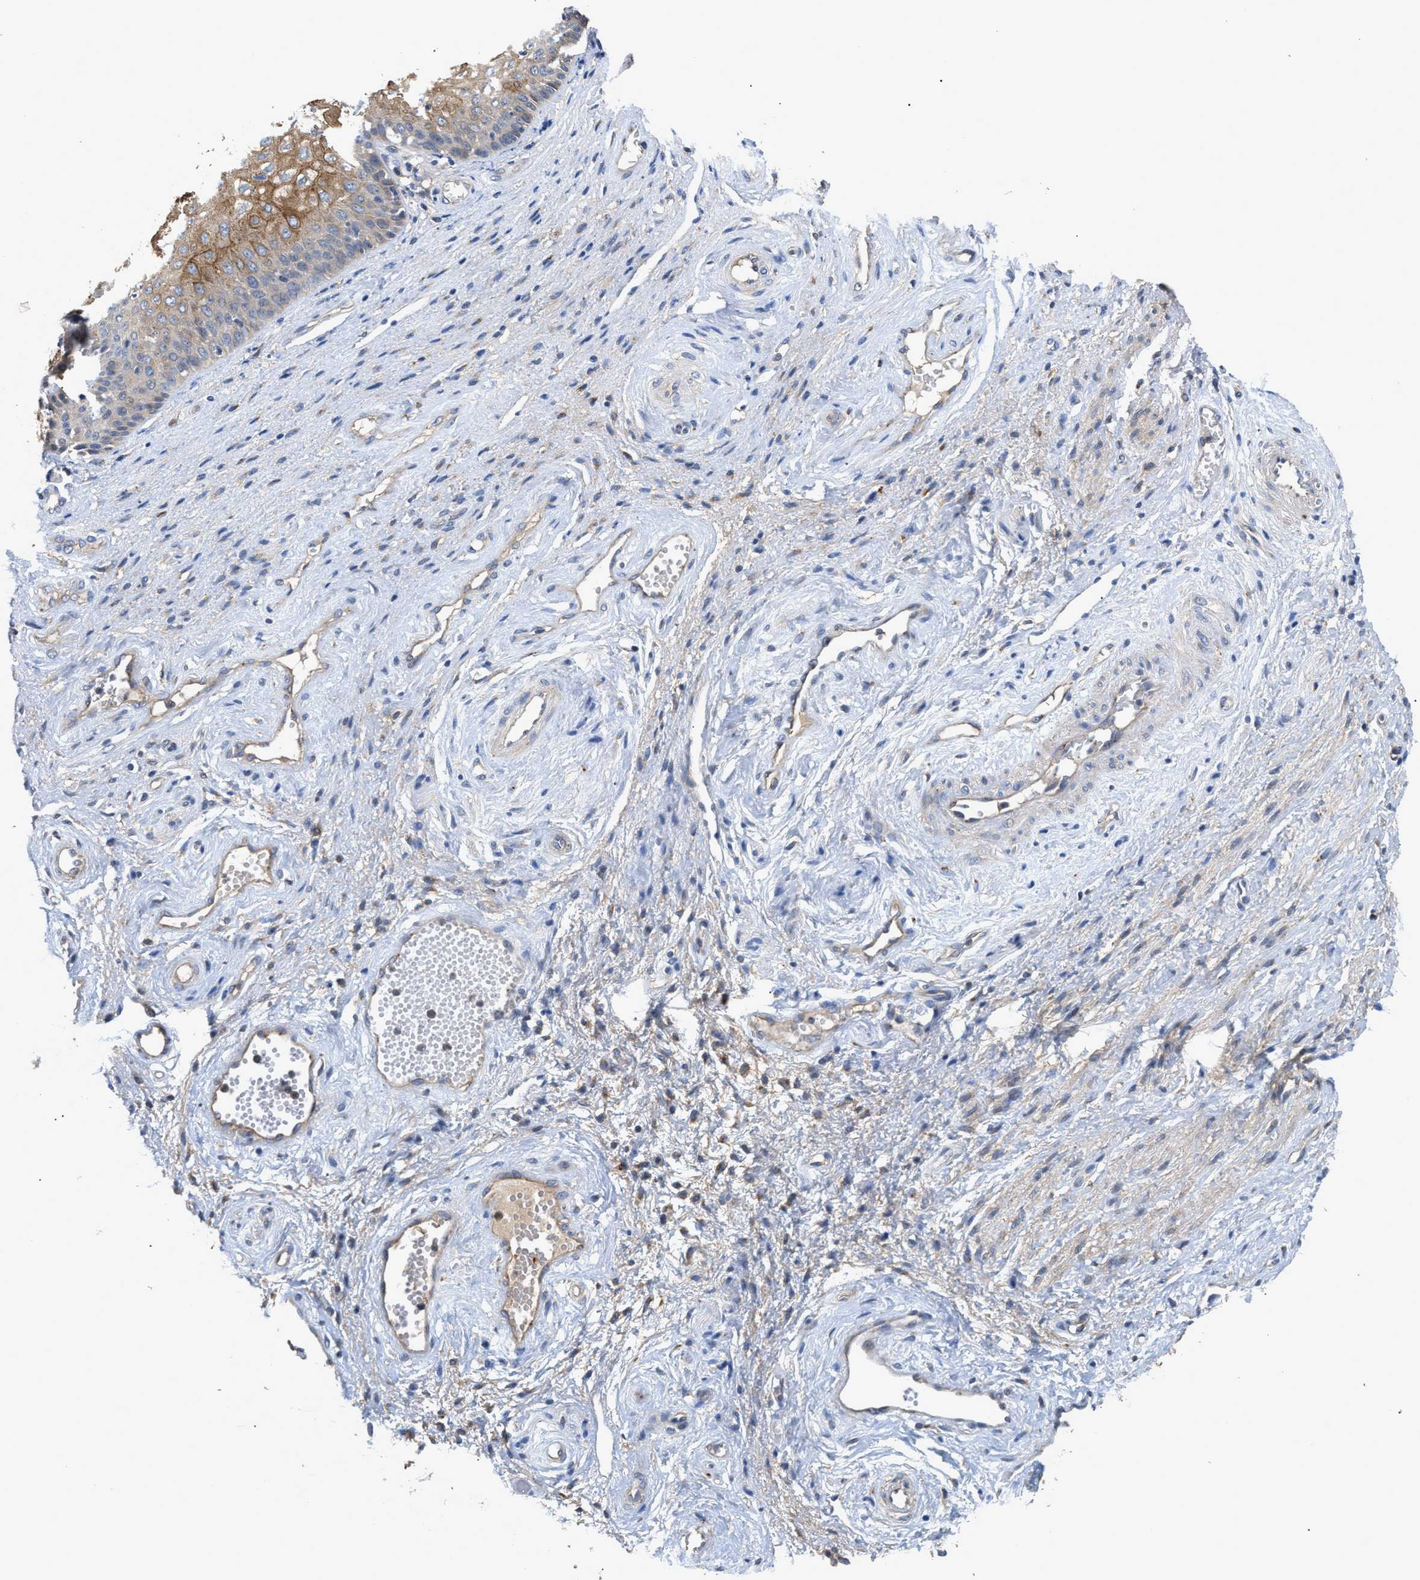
{"staining": {"intensity": "moderate", "quantity": "<25%", "location": "cytoplasmic/membranous"}, "tissue": "vagina", "cell_type": "Squamous epithelial cells", "image_type": "normal", "snomed": [{"axis": "morphology", "description": "Normal tissue, NOS"}, {"axis": "topography", "description": "Vagina"}], "caption": "A high-resolution micrograph shows IHC staining of normal vagina, which shows moderate cytoplasmic/membranous staining in approximately <25% of squamous epithelial cells.", "gene": "SIK2", "patient": {"sex": "female", "age": 34}}